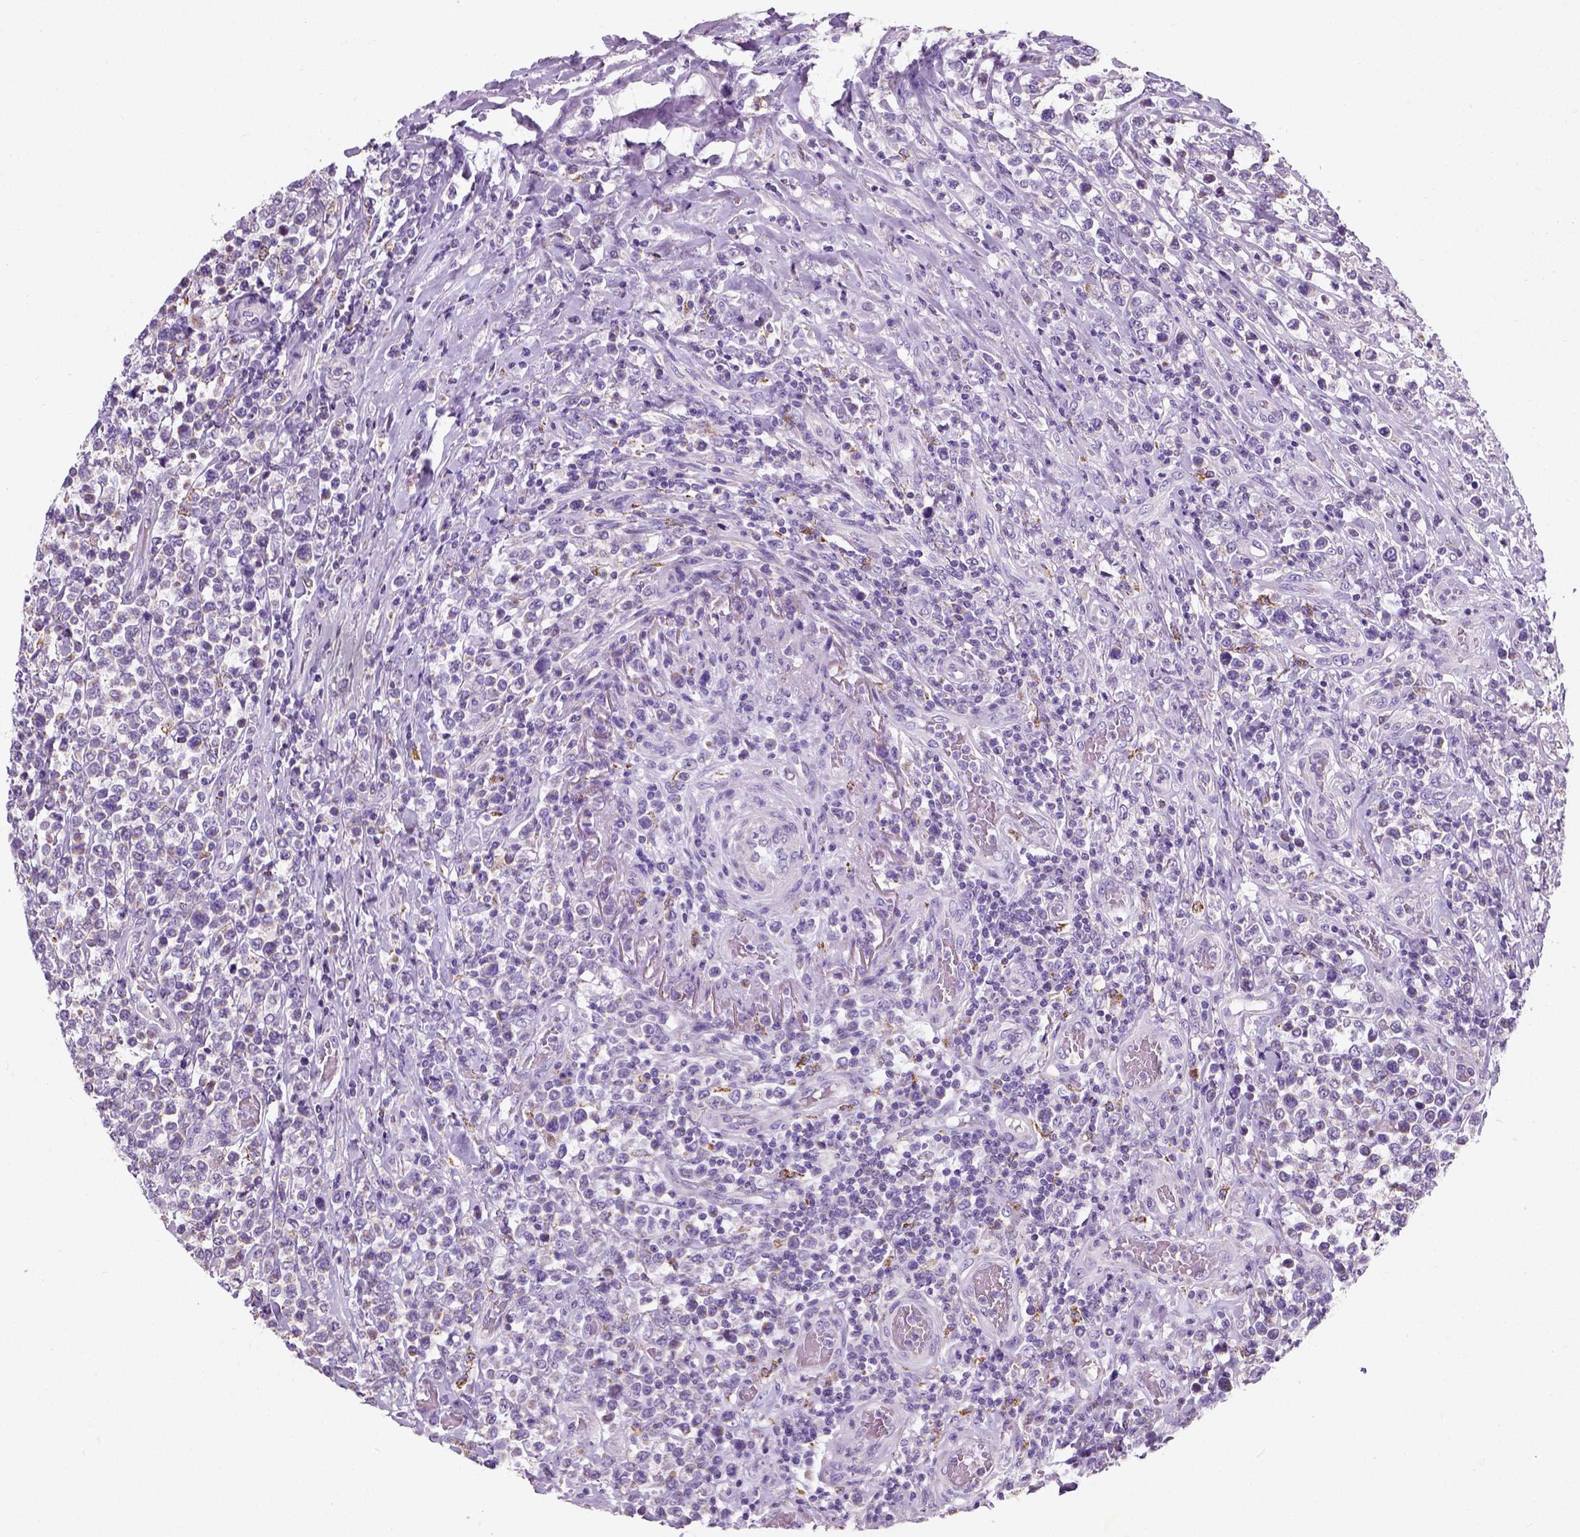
{"staining": {"intensity": "negative", "quantity": "none", "location": "none"}, "tissue": "lymphoma", "cell_type": "Tumor cells", "image_type": "cancer", "snomed": [{"axis": "morphology", "description": "Malignant lymphoma, non-Hodgkin's type, High grade"}, {"axis": "topography", "description": "Soft tissue"}], "caption": "Immunohistochemical staining of lymphoma exhibits no significant expression in tumor cells.", "gene": "CHODL", "patient": {"sex": "female", "age": 56}}